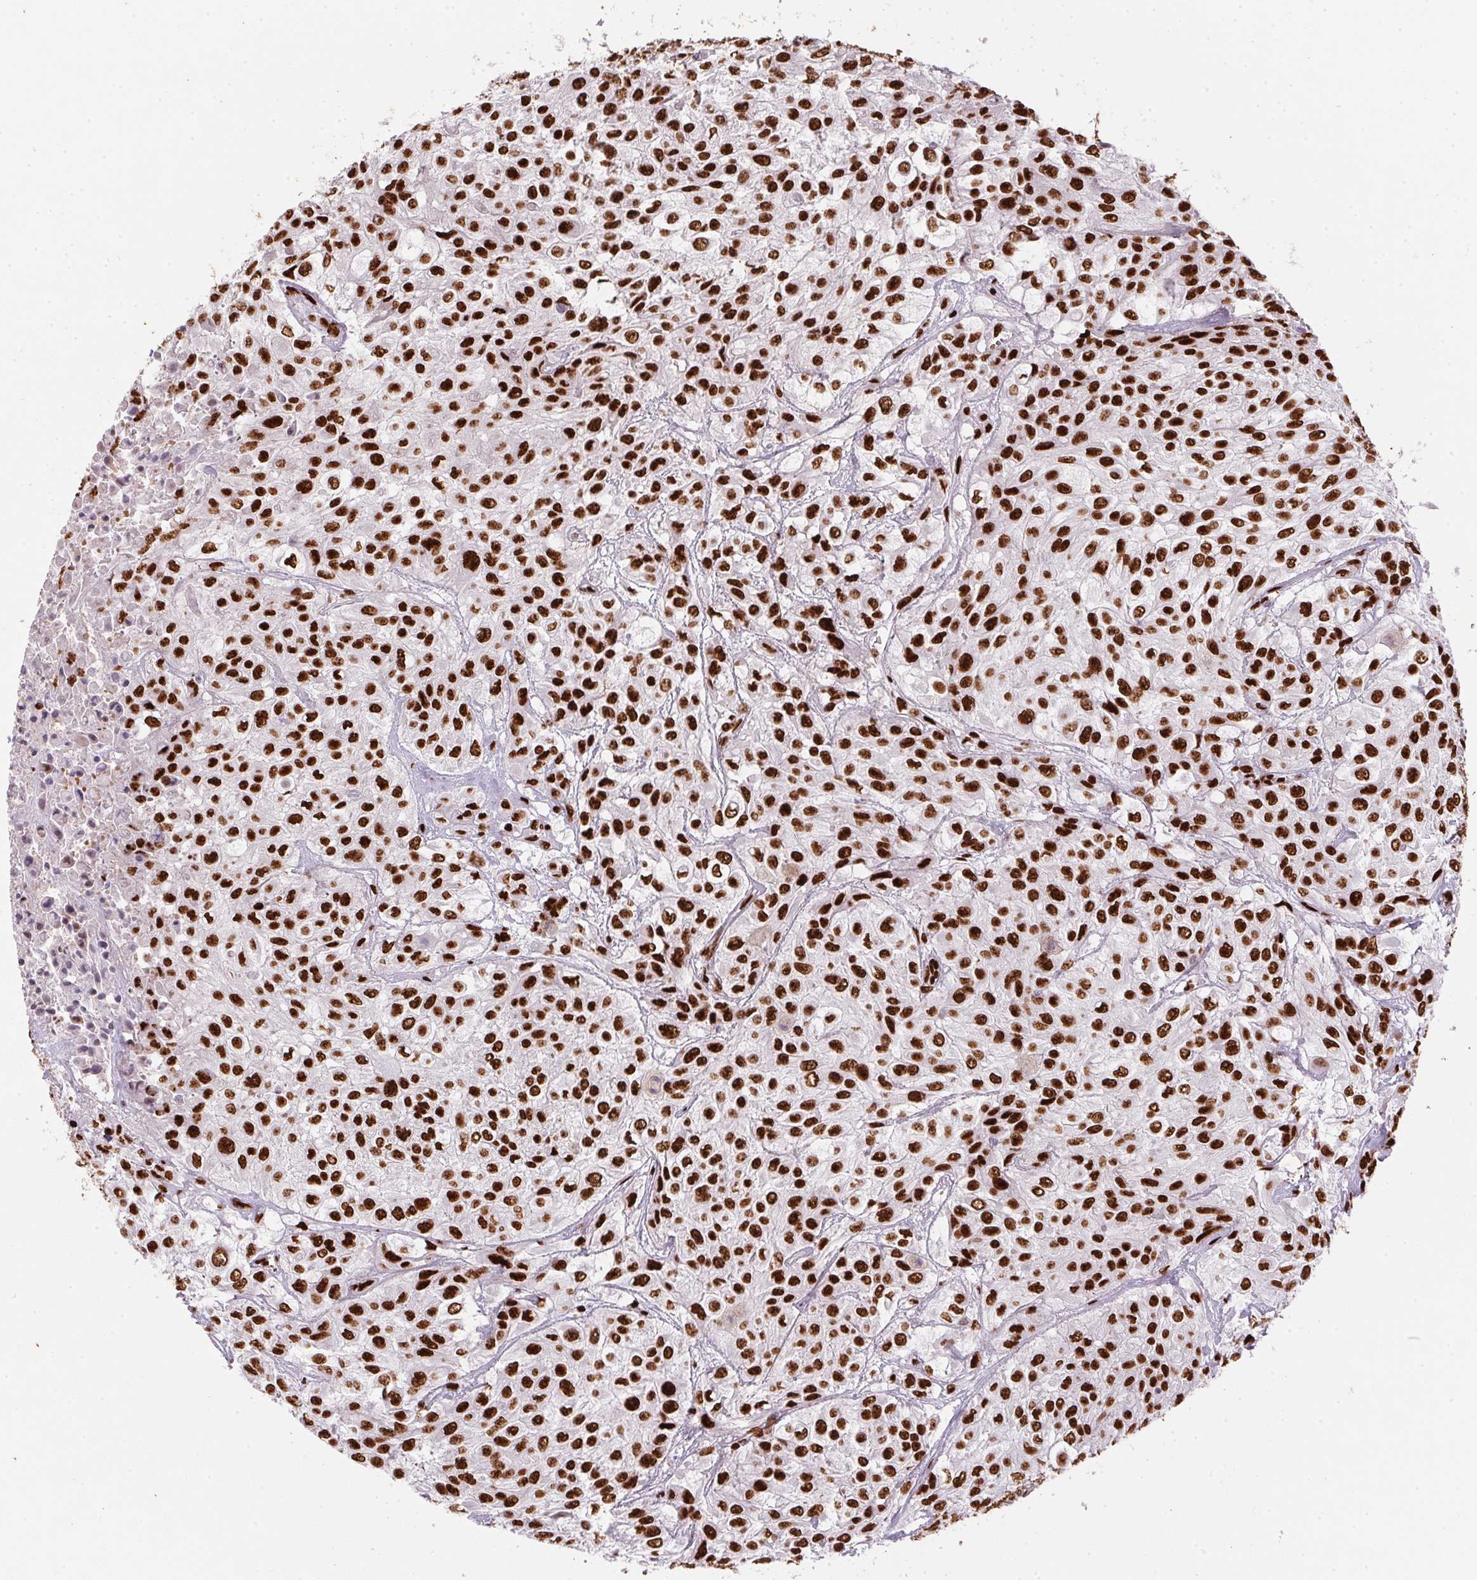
{"staining": {"intensity": "strong", "quantity": ">75%", "location": "nuclear"}, "tissue": "urothelial cancer", "cell_type": "Tumor cells", "image_type": "cancer", "snomed": [{"axis": "morphology", "description": "Urothelial carcinoma, High grade"}, {"axis": "topography", "description": "Urinary bladder"}], "caption": "IHC image of human high-grade urothelial carcinoma stained for a protein (brown), which displays high levels of strong nuclear staining in approximately >75% of tumor cells.", "gene": "PAGE3", "patient": {"sex": "male", "age": 57}}